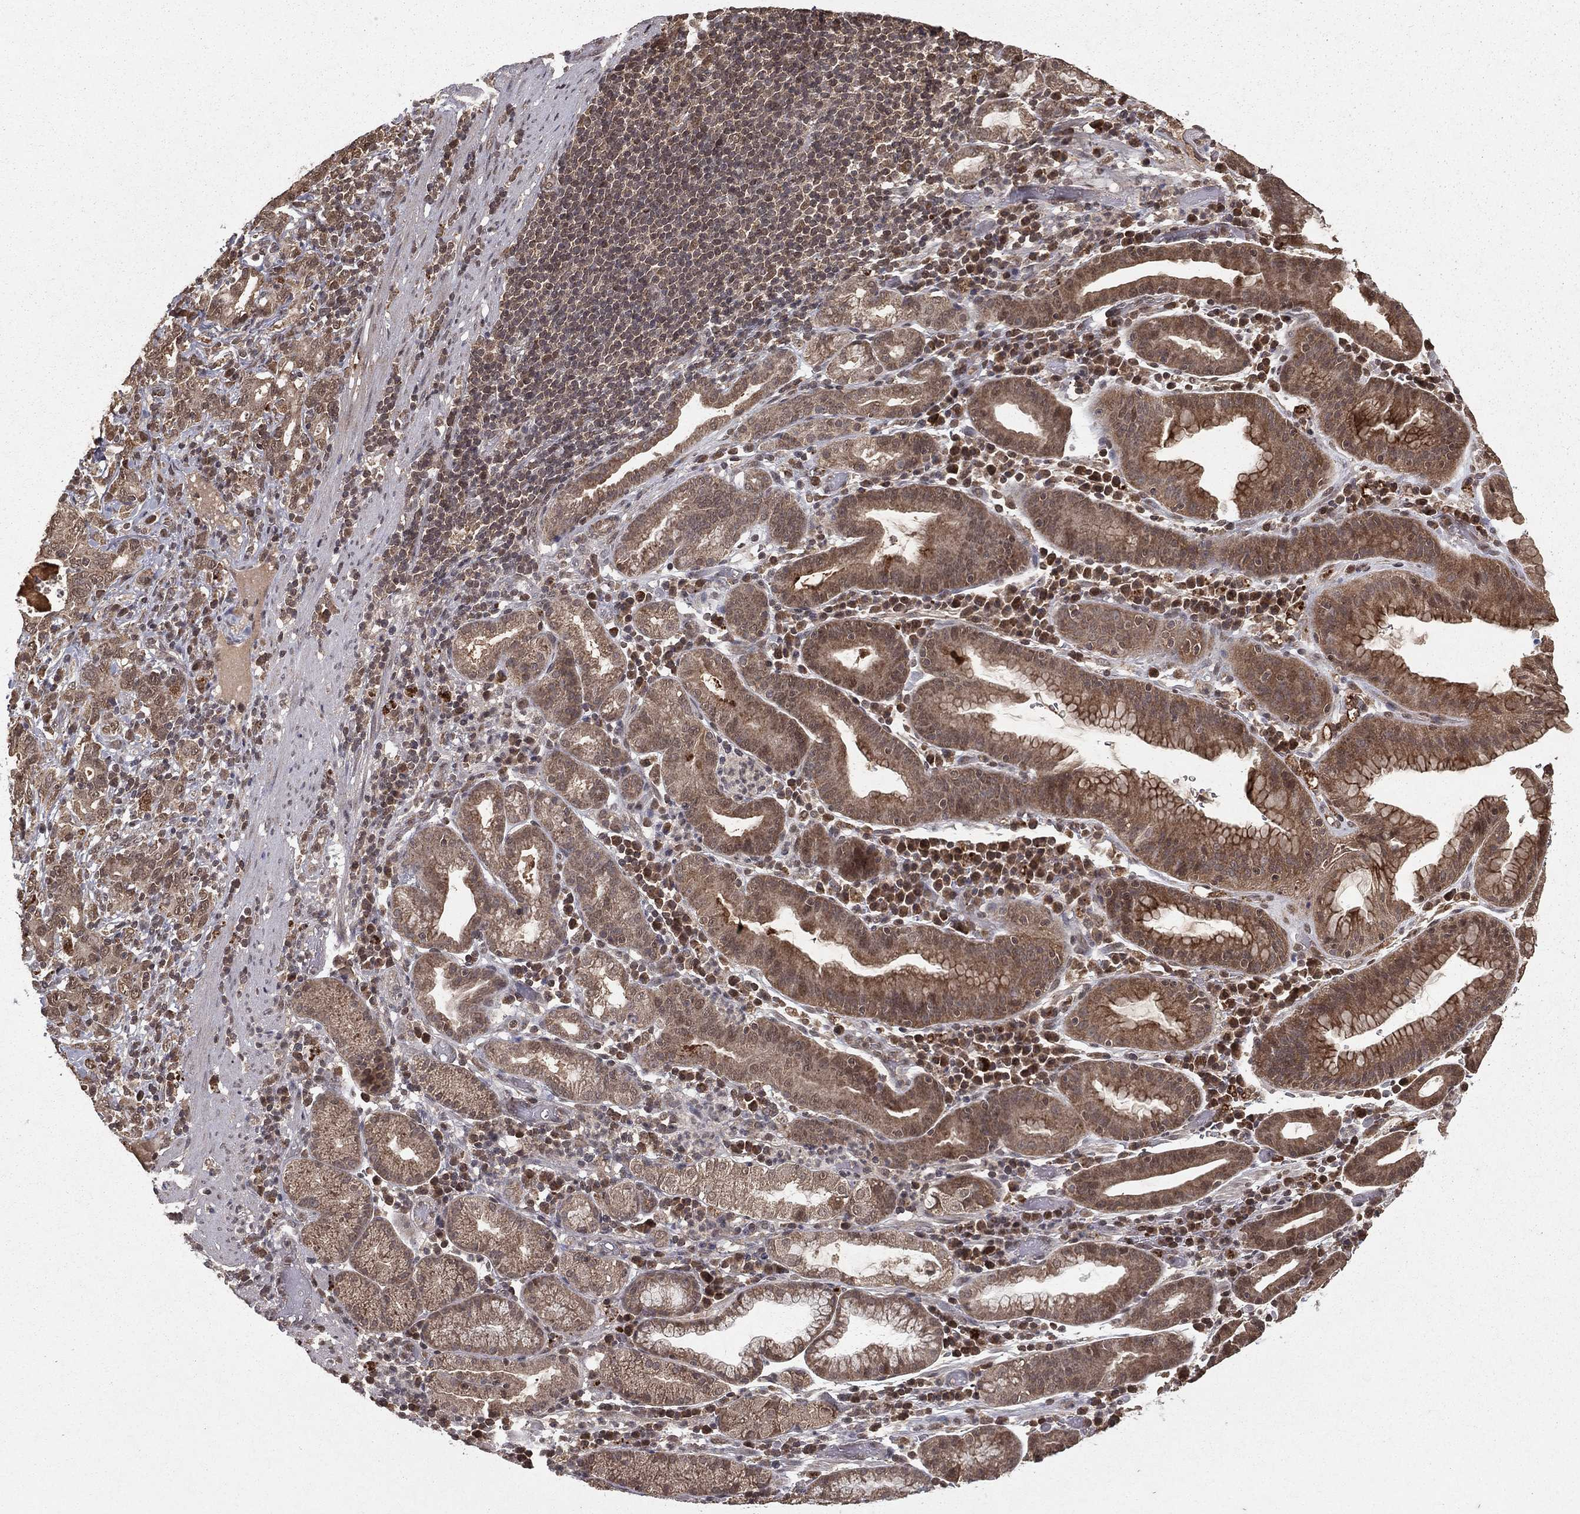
{"staining": {"intensity": "moderate", "quantity": ">75%", "location": "cytoplasmic/membranous"}, "tissue": "stomach cancer", "cell_type": "Tumor cells", "image_type": "cancer", "snomed": [{"axis": "morphology", "description": "Adenocarcinoma, NOS"}, {"axis": "topography", "description": "Stomach"}], "caption": "Immunohistochemistry staining of stomach cancer, which demonstrates medium levels of moderate cytoplasmic/membranous staining in about >75% of tumor cells indicating moderate cytoplasmic/membranous protein staining. The staining was performed using DAB (brown) for protein detection and nuclei were counterstained in hematoxylin (blue).", "gene": "ZDHHC15", "patient": {"sex": "male", "age": 79}}